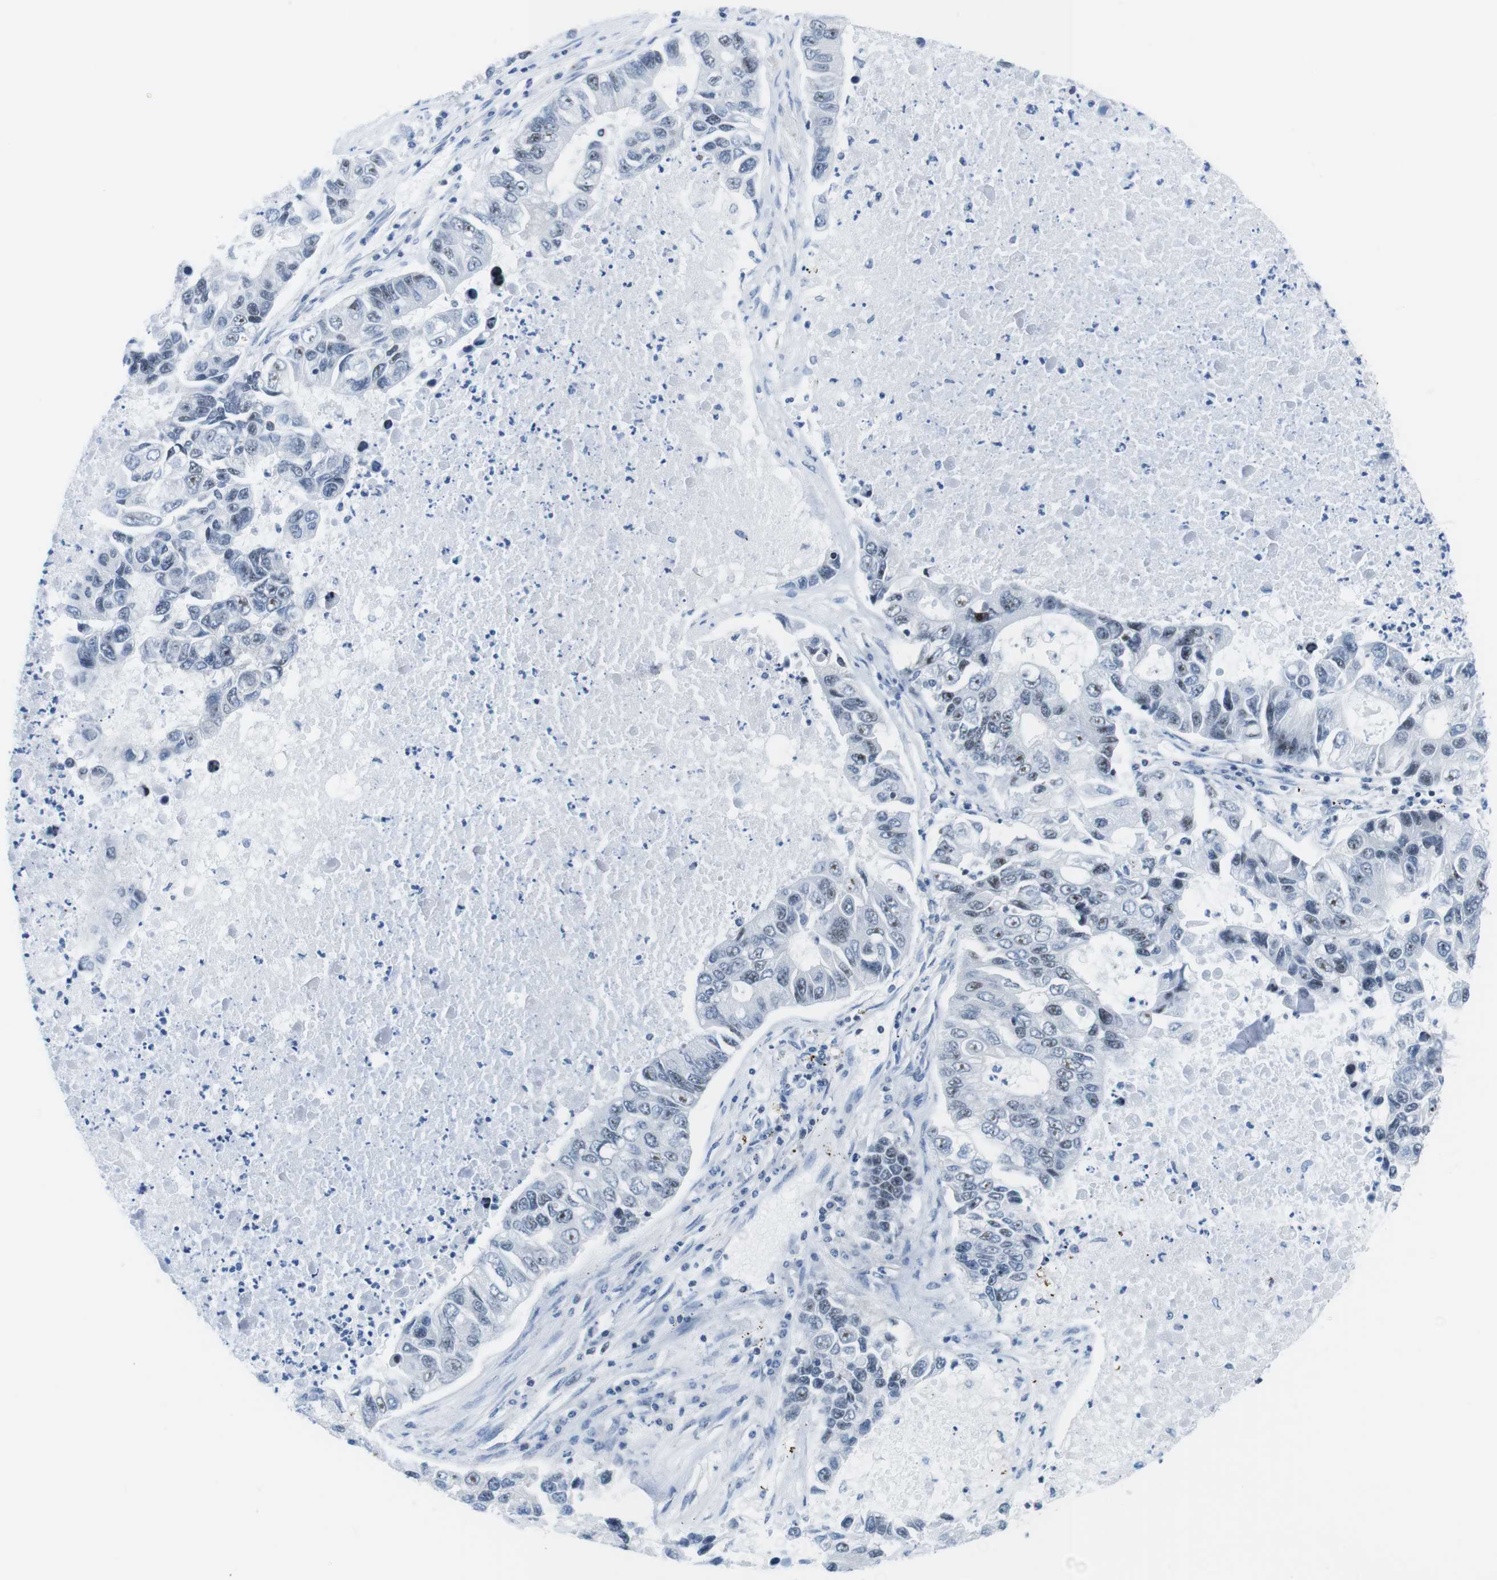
{"staining": {"intensity": "weak", "quantity": "25%-75%", "location": "nuclear"}, "tissue": "lung cancer", "cell_type": "Tumor cells", "image_type": "cancer", "snomed": [{"axis": "morphology", "description": "Adenocarcinoma, NOS"}, {"axis": "topography", "description": "Lung"}], "caption": "DAB (3,3'-diaminobenzidine) immunohistochemical staining of lung cancer demonstrates weak nuclear protein positivity in about 25%-75% of tumor cells.", "gene": "NIFK", "patient": {"sex": "female", "age": 51}}